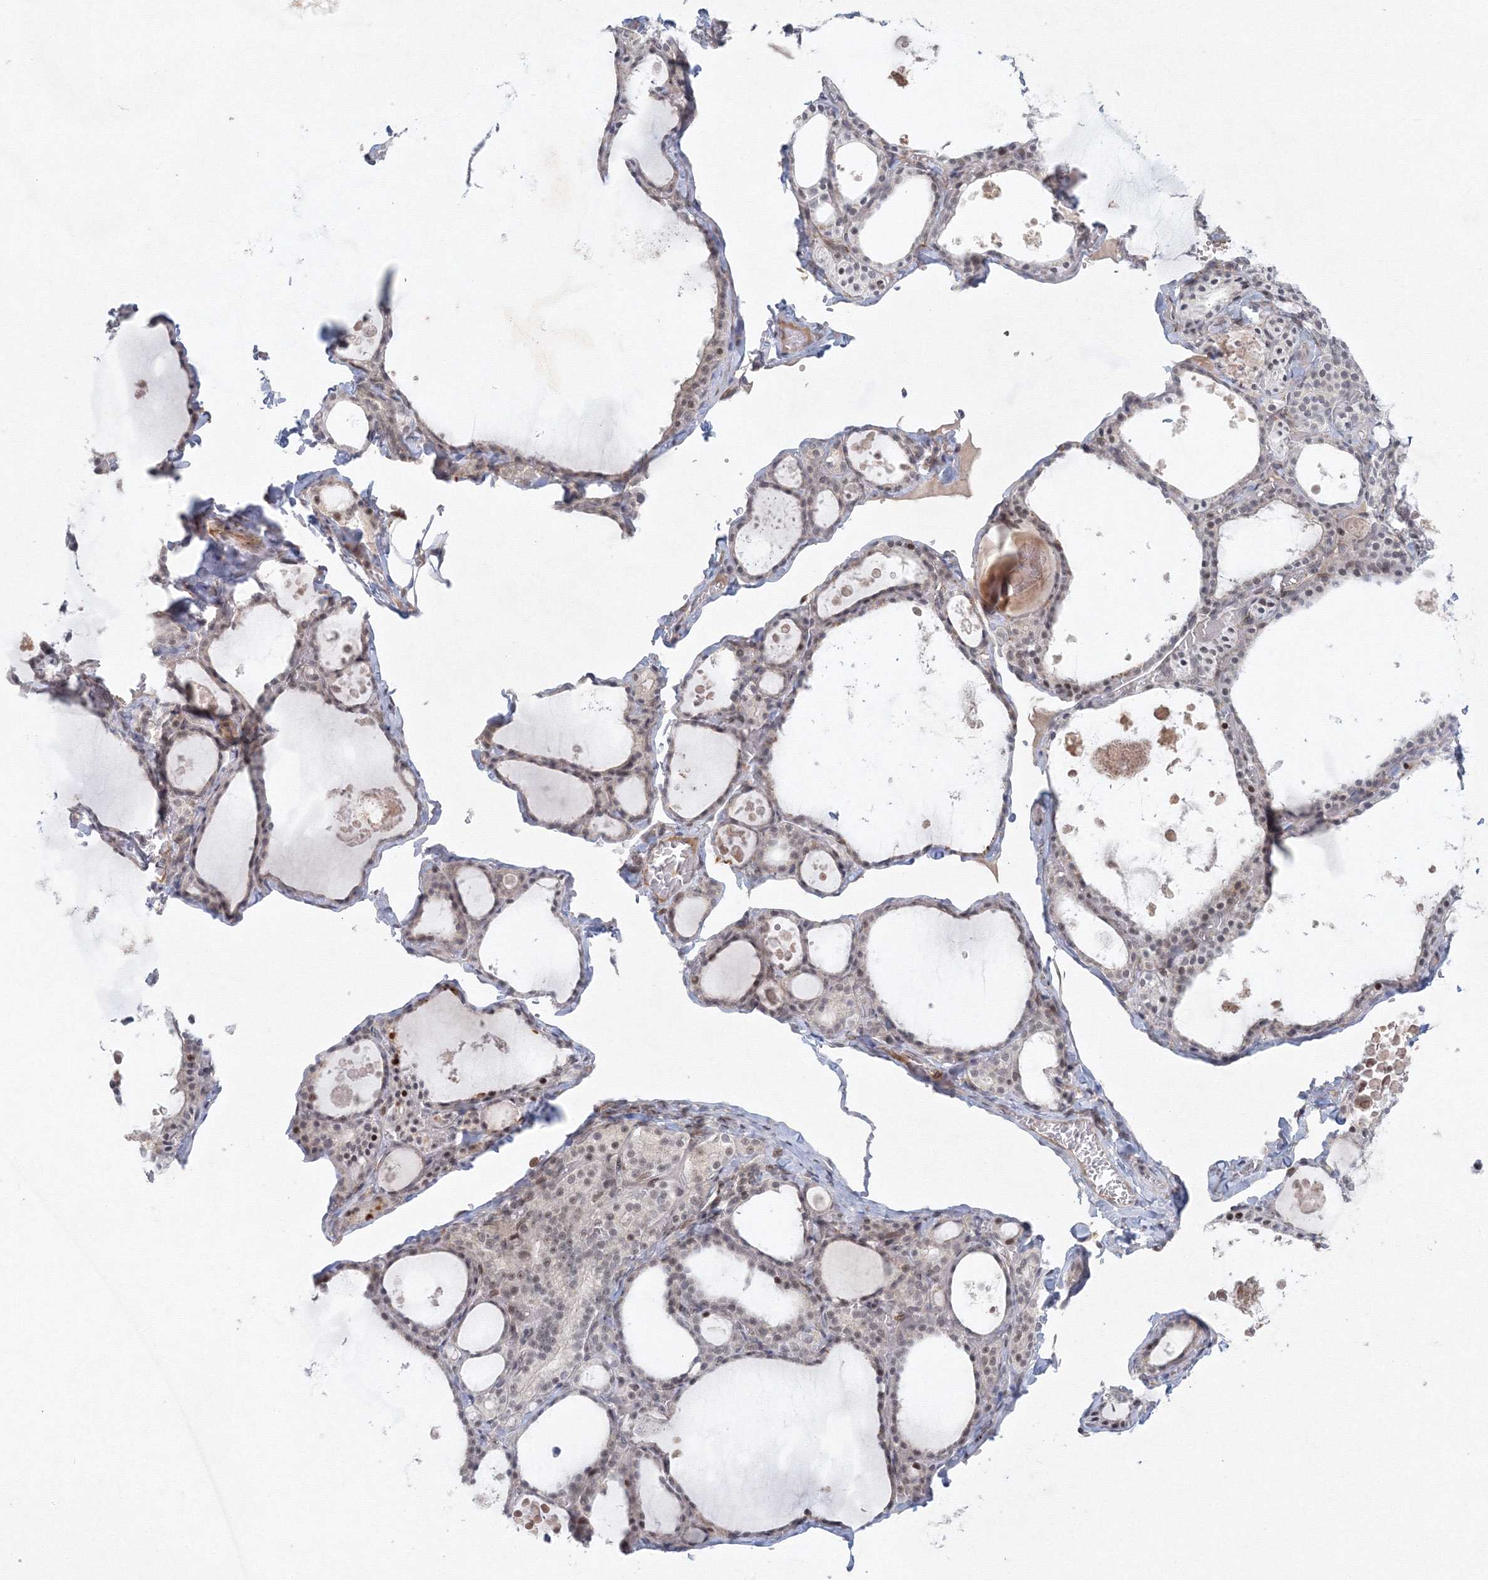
{"staining": {"intensity": "moderate", "quantity": "25%-75%", "location": "cytoplasmic/membranous,nuclear"}, "tissue": "thyroid gland", "cell_type": "Glandular cells", "image_type": "normal", "snomed": [{"axis": "morphology", "description": "Normal tissue, NOS"}, {"axis": "topography", "description": "Thyroid gland"}], "caption": "Benign thyroid gland exhibits moderate cytoplasmic/membranous,nuclear expression in about 25%-75% of glandular cells The staining was performed using DAB (3,3'-diaminobenzidine), with brown indicating positive protein expression. Nuclei are stained blue with hematoxylin..", "gene": "KIF4A", "patient": {"sex": "male", "age": 56}}